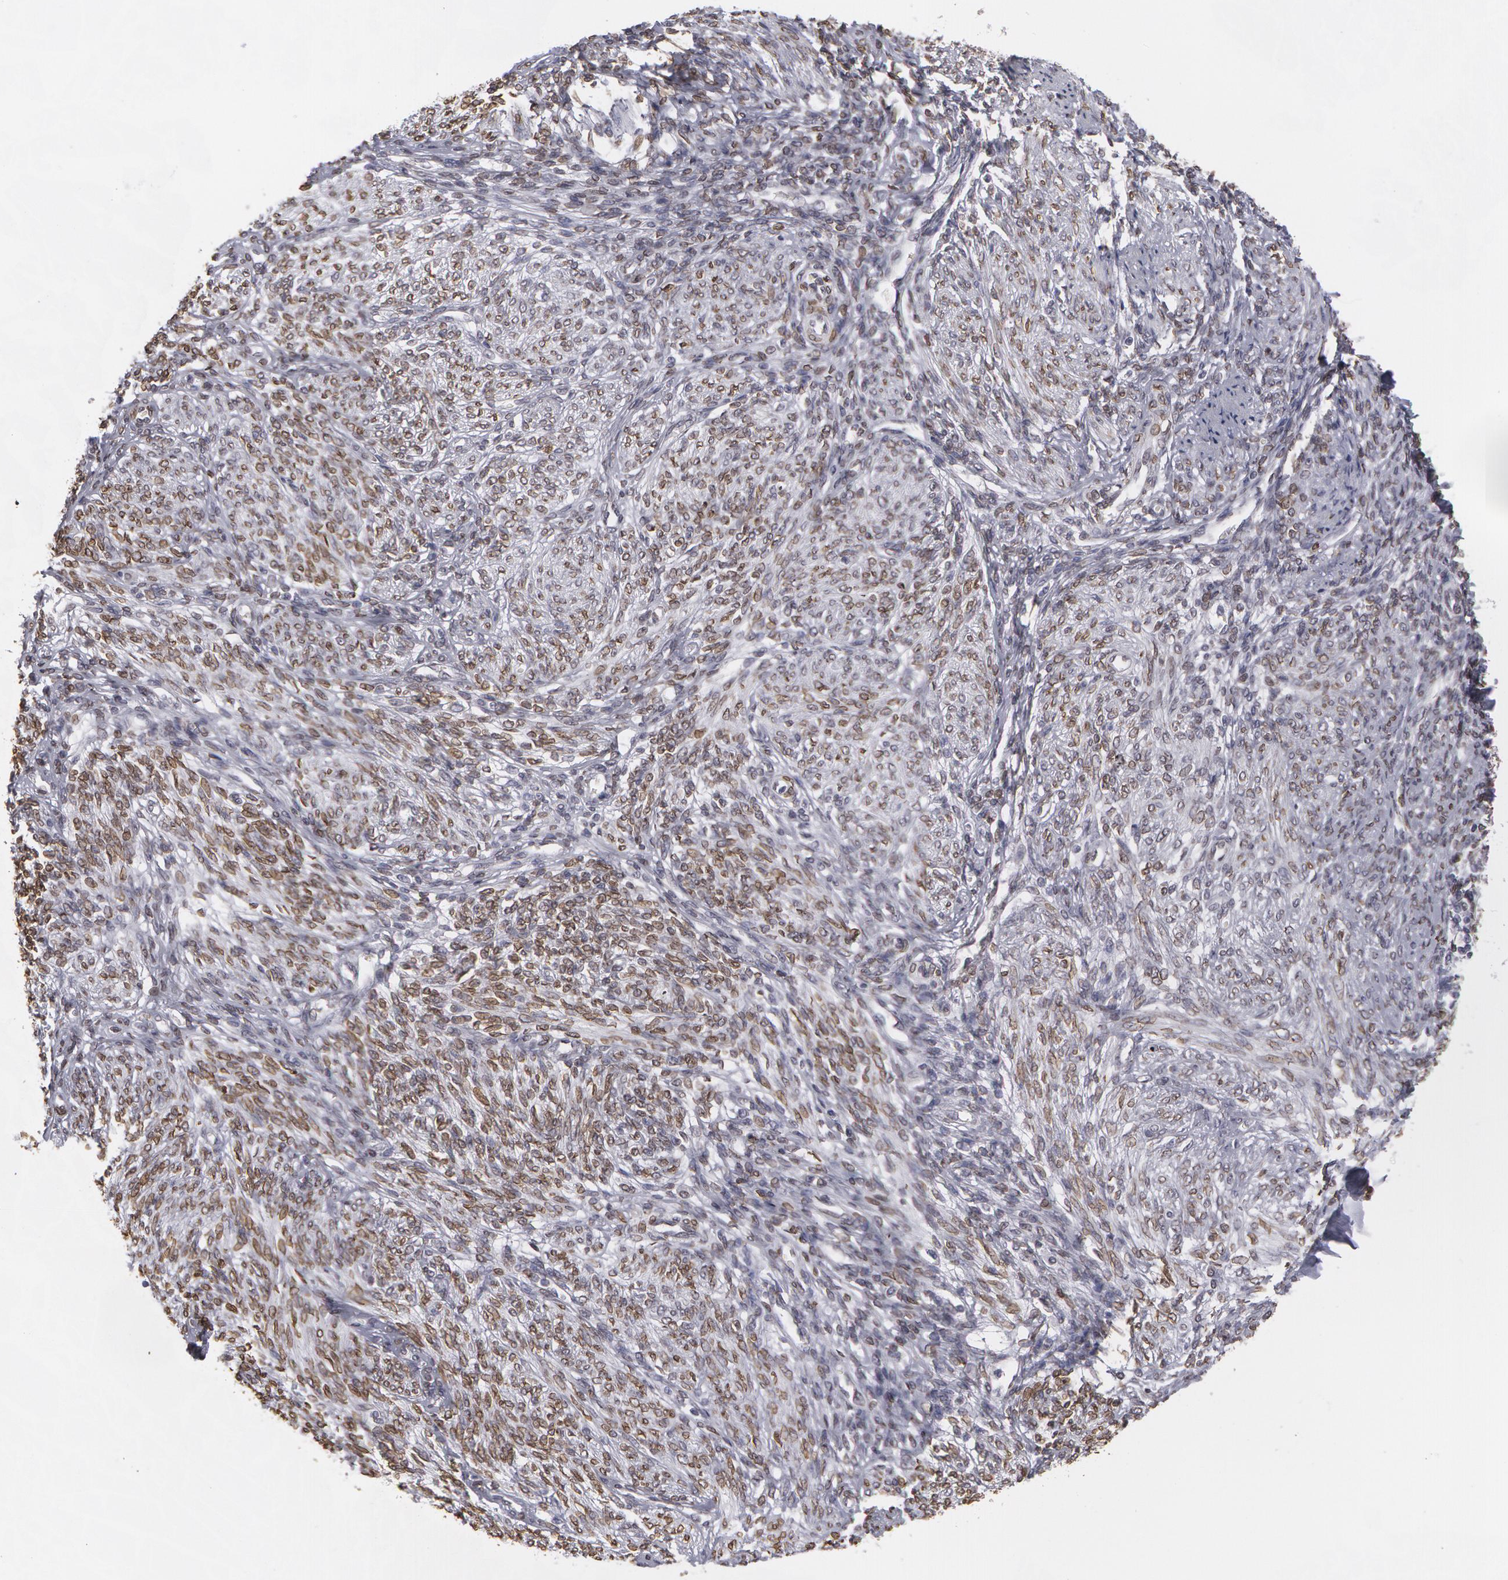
{"staining": {"intensity": "weak", "quantity": ">75%", "location": "nuclear"}, "tissue": "endometrium", "cell_type": "Cells in endometrial stroma", "image_type": "normal", "snomed": [{"axis": "morphology", "description": "Normal tissue, NOS"}, {"axis": "topography", "description": "Endometrium"}], "caption": "Weak nuclear expression for a protein is present in about >75% of cells in endometrial stroma of unremarkable endometrium using immunohistochemistry.", "gene": "EMD", "patient": {"sex": "female", "age": 82}}